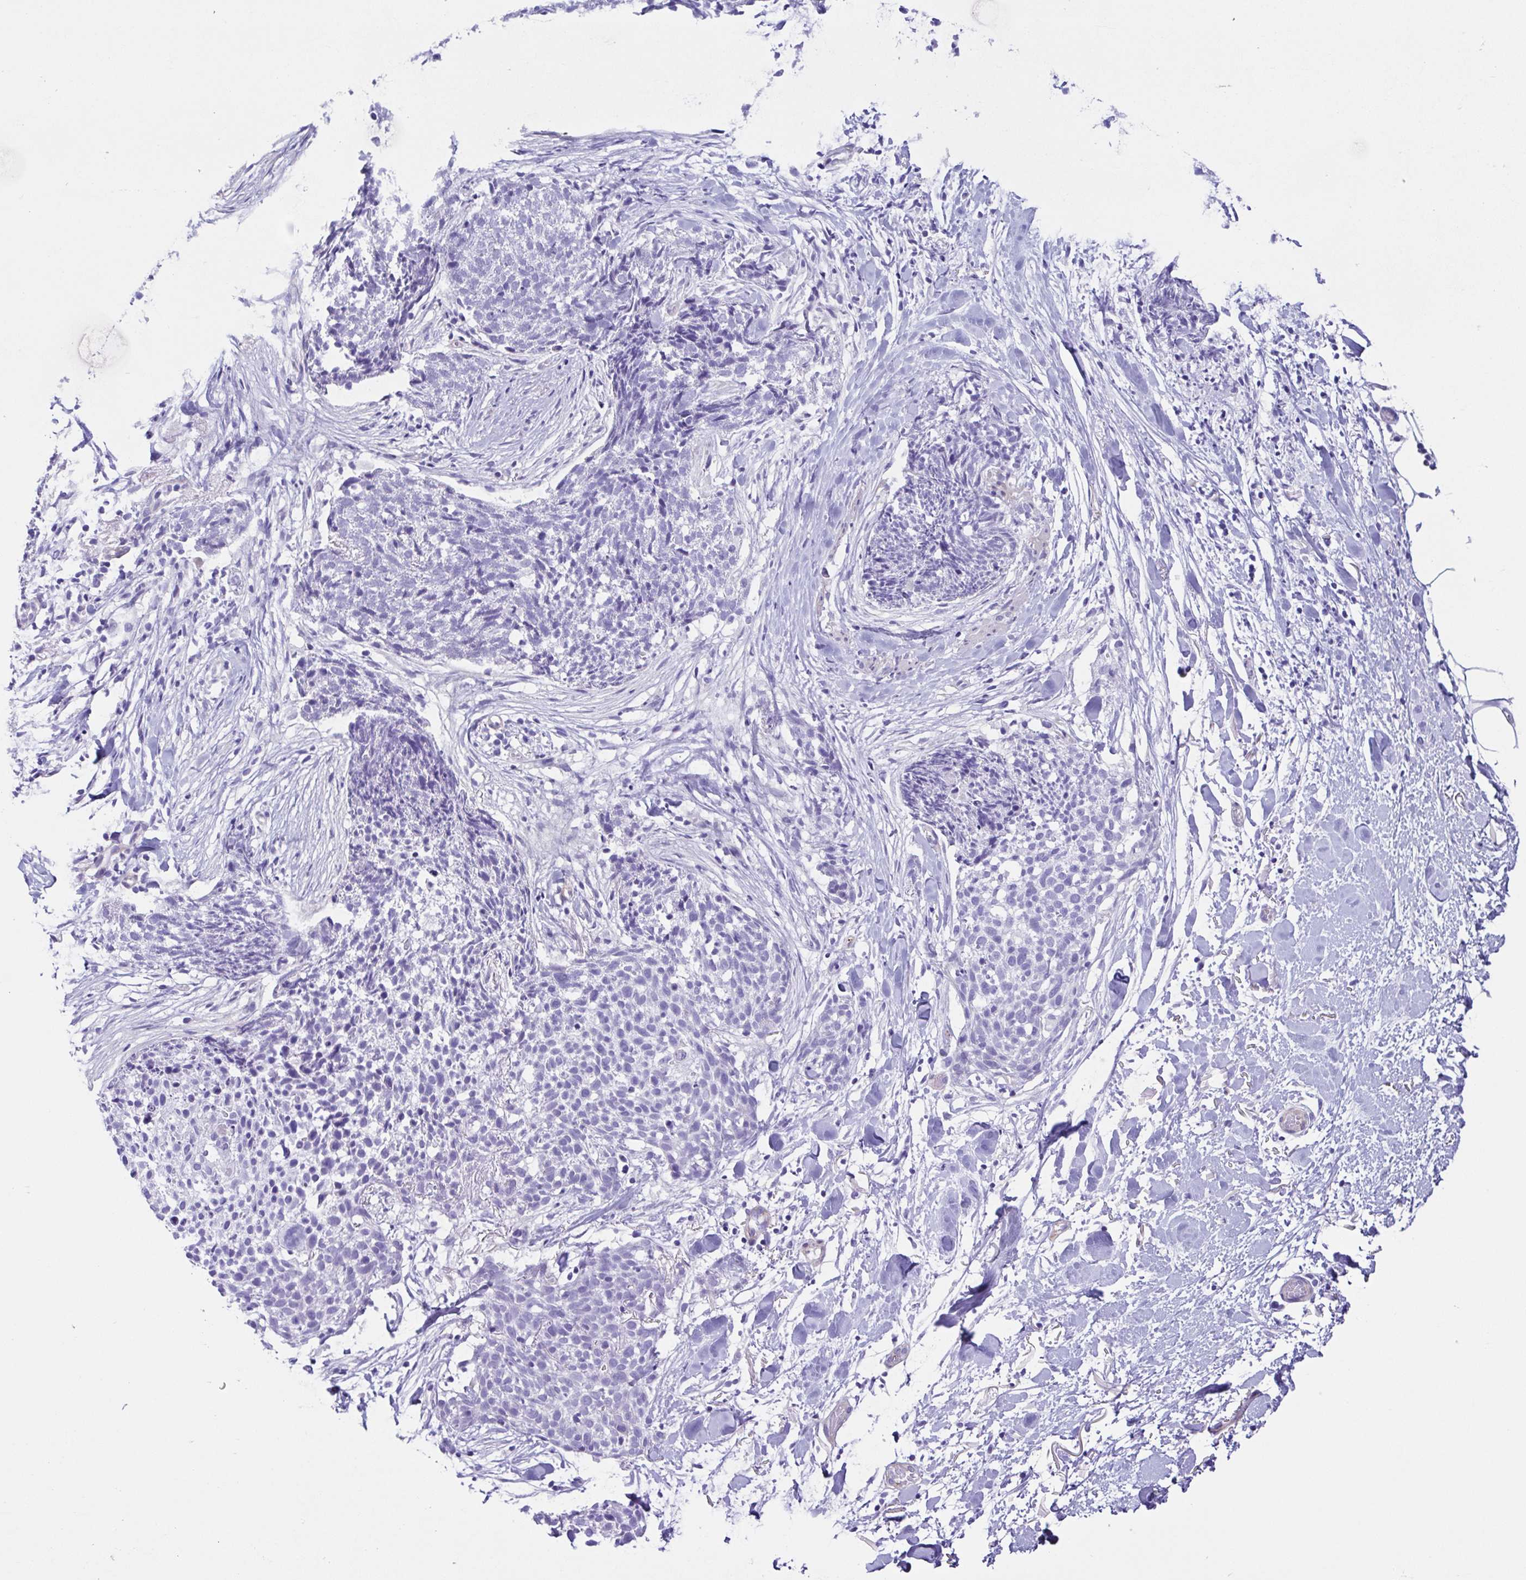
{"staining": {"intensity": "negative", "quantity": "none", "location": "none"}, "tissue": "skin cancer", "cell_type": "Tumor cells", "image_type": "cancer", "snomed": [{"axis": "morphology", "description": "Squamous cell carcinoma, NOS"}, {"axis": "topography", "description": "Skin"}, {"axis": "topography", "description": "Vulva"}], "caption": "The immunohistochemistry (IHC) micrograph has no significant staining in tumor cells of skin cancer (squamous cell carcinoma) tissue.", "gene": "CYP11B1", "patient": {"sex": "female", "age": 75}}